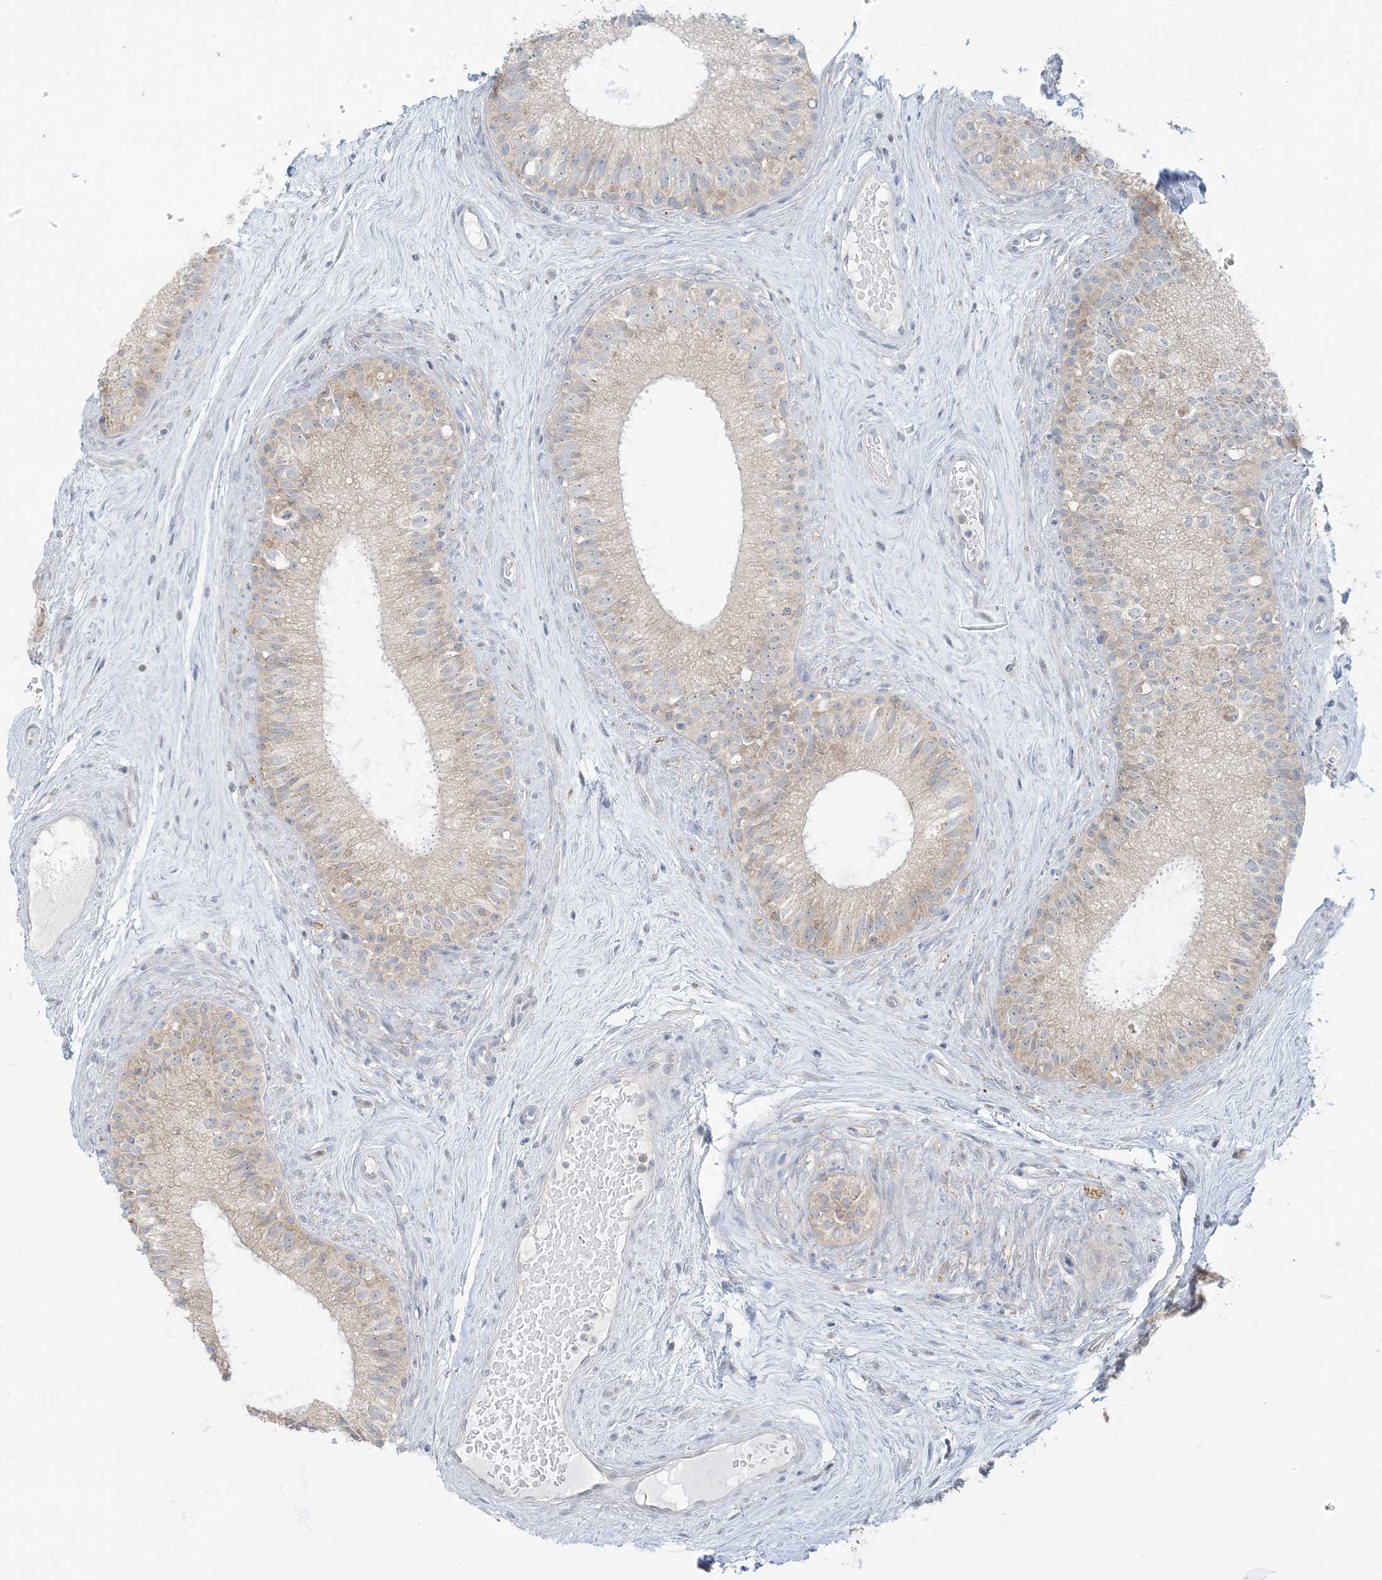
{"staining": {"intensity": "moderate", "quantity": ">75%", "location": "cytoplasmic/membranous"}, "tissue": "epididymis", "cell_type": "Glandular cells", "image_type": "normal", "snomed": [{"axis": "morphology", "description": "Normal tissue, NOS"}, {"axis": "topography", "description": "Epididymis"}], "caption": "Moderate cytoplasmic/membranous expression is present in about >75% of glandular cells in unremarkable epididymis. (brown staining indicates protein expression, while blue staining denotes nuclei).", "gene": "EEFSEC", "patient": {"sex": "male", "age": 71}}